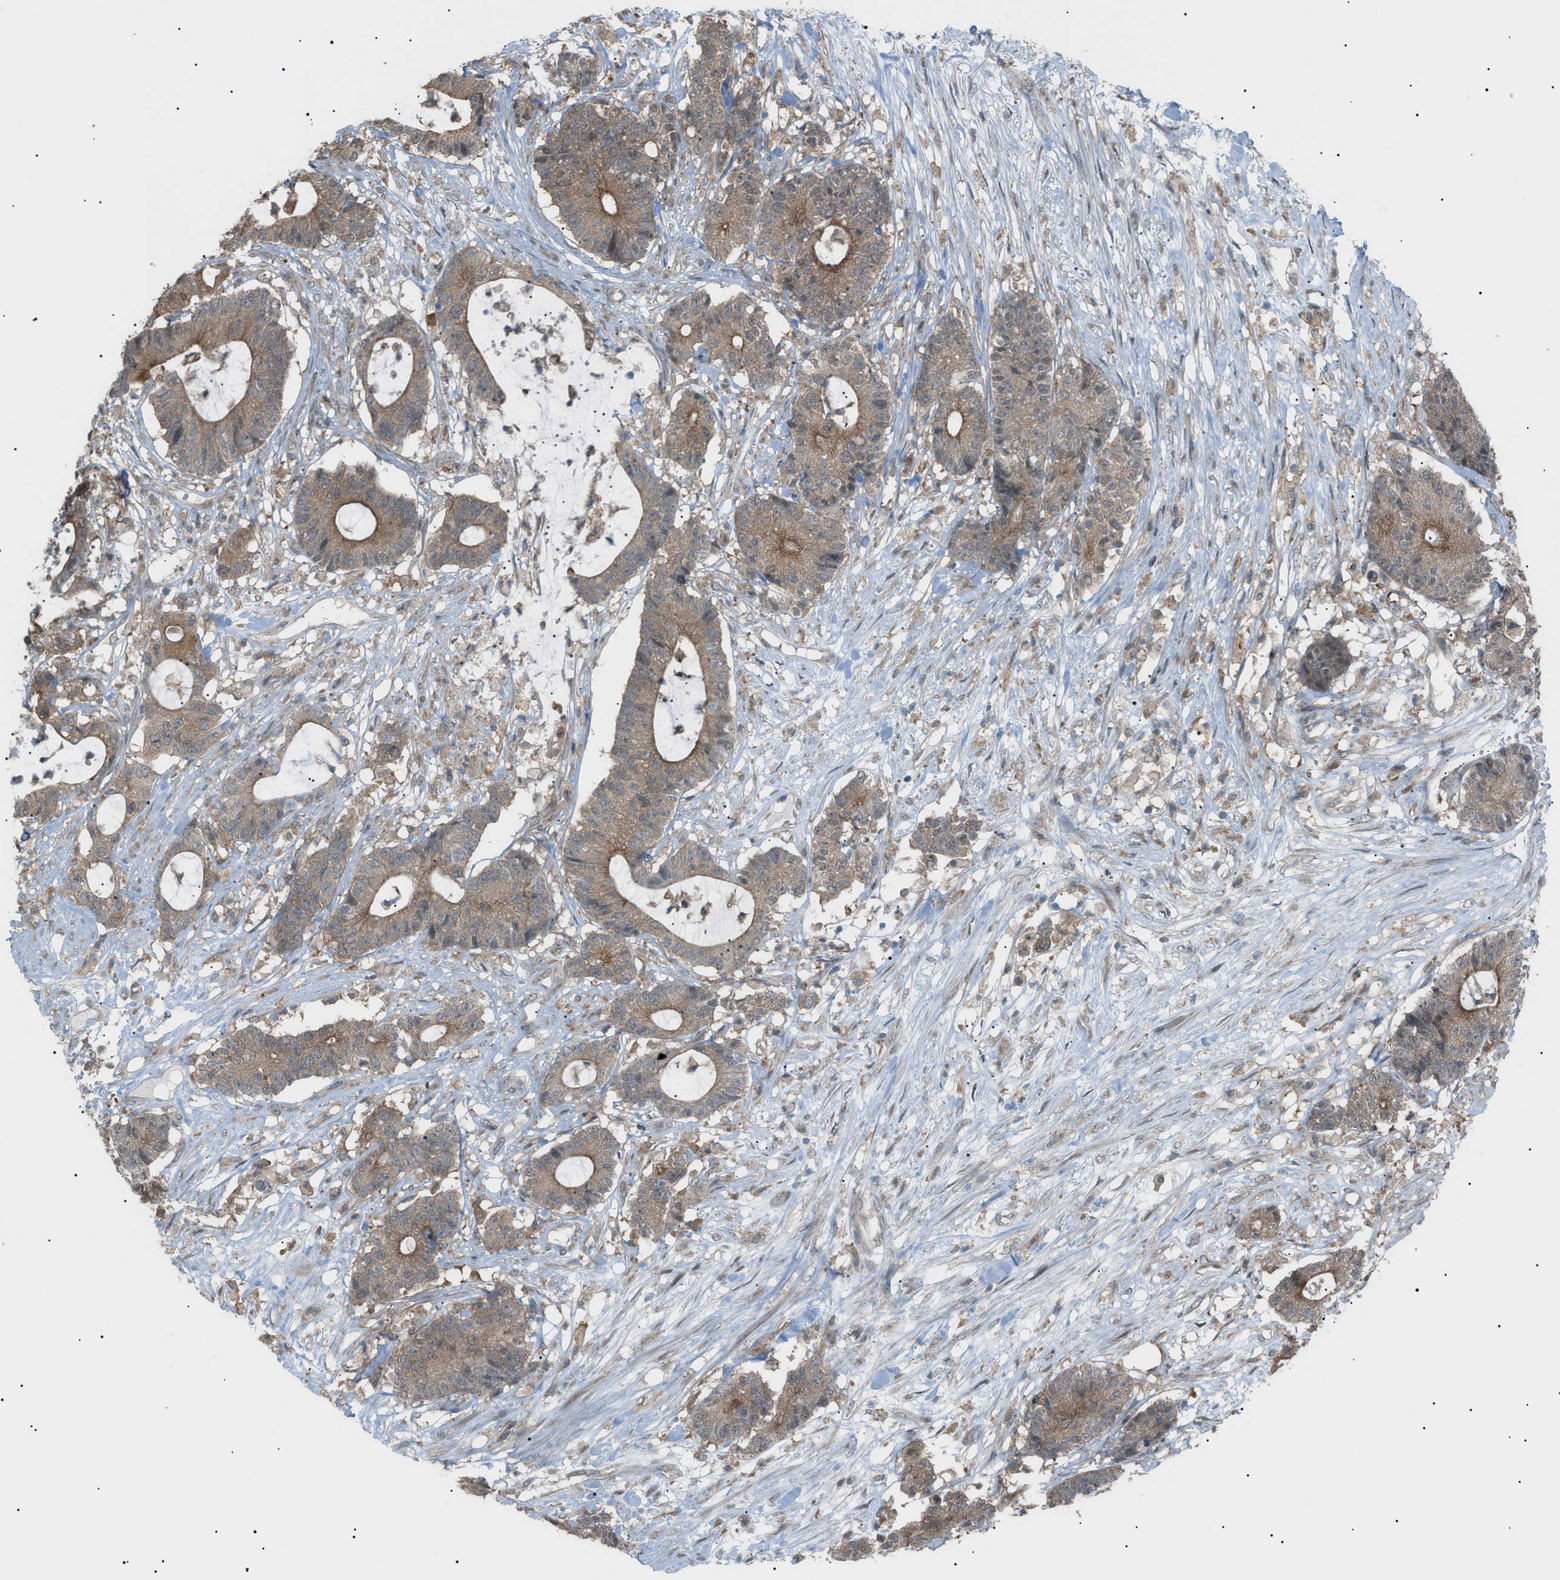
{"staining": {"intensity": "moderate", "quantity": ">75%", "location": "cytoplasmic/membranous"}, "tissue": "colorectal cancer", "cell_type": "Tumor cells", "image_type": "cancer", "snomed": [{"axis": "morphology", "description": "Adenocarcinoma, NOS"}, {"axis": "topography", "description": "Colon"}], "caption": "High-magnification brightfield microscopy of colorectal adenocarcinoma stained with DAB (brown) and counterstained with hematoxylin (blue). tumor cells exhibit moderate cytoplasmic/membranous staining is present in about>75% of cells.", "gene": "LPIN2", "patient": {"sex": "female", "age": 84}}